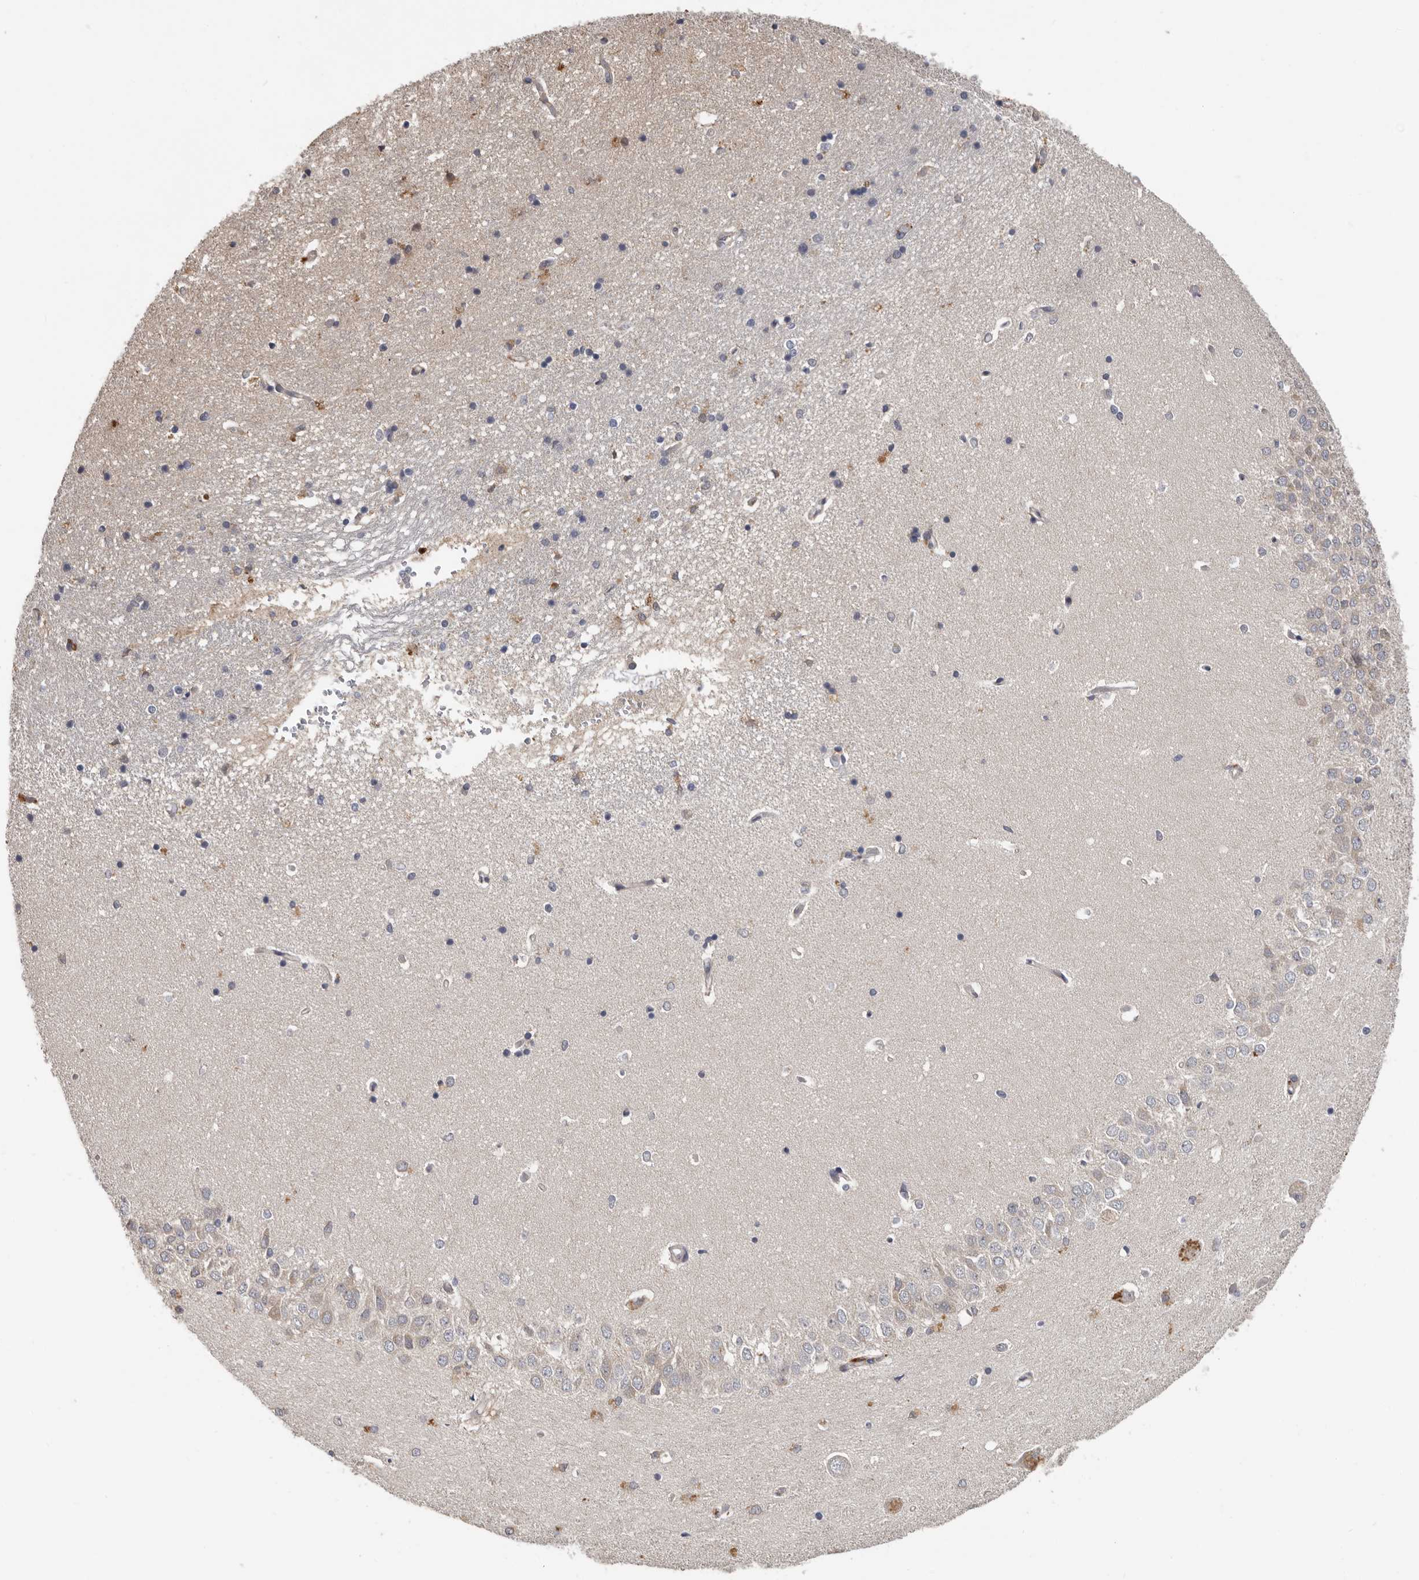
{"staining": {"intensity": "moderate", "quantity": "<25%", "location": "cytoplasmic/membranous"}, "tissue": "hippocampus", "cell_type": "Glial cells", "image_type": "normal", "snomed": [{"axis": "morphology", "description": "Normal tissue, NOS"}, {"axis": "topography", "description": "Hippocampus"}], "caption": "Immunohistochemistry (IHC) staining of benign hippocampus, which demonstrates low levels of moderate cytoplasmic/membranous positivity in about <25% of glial cells indicating moderate cytoplasmic/membranous protein expression. The staining was performed using DAB (brown) for protein detection and nuclei were counterstained in hematoxylin (blue).", "gene": "MTF1", "patient": {"sex": "male", "age": 45}}